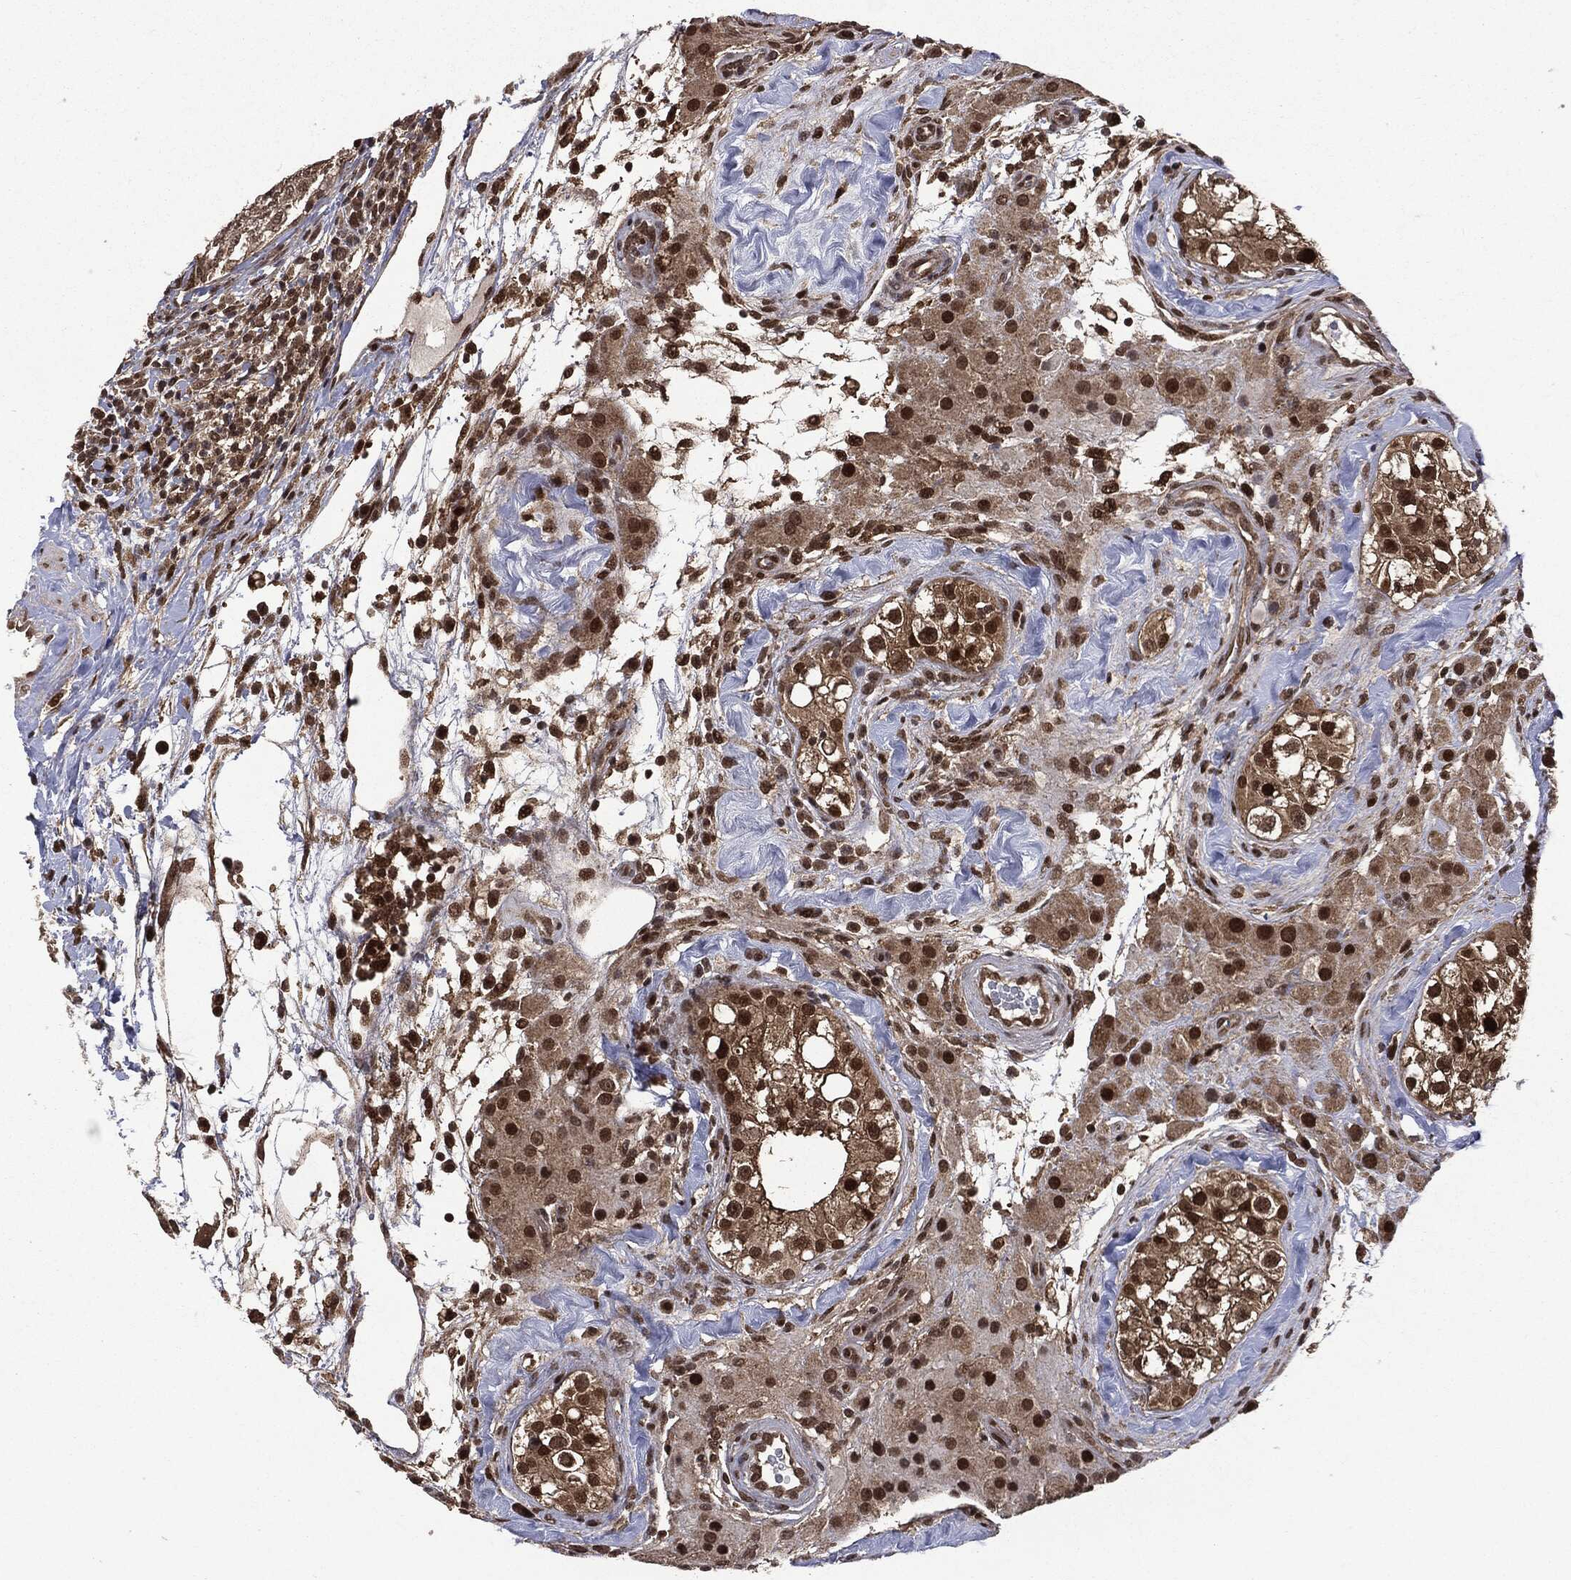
{"staining": {"intensity": "moderate", "quantity": ">75%", "location": "cytoplasmic/membranous,nuclear"}, "tissue": "testis cancer", "cell_type": "Tumor cells", "image_type": "cancer", "snomed": [{"axis": "morphology", "description": "Seminoma, NOS"}, {"axis": "topography", "description": "Testis"}], "caption": "Tumor cells demonstrate medium levels of moderate cytoplasmic/membranous and nuclear expression in about >75% of cells in testis cancer.", "gene": "PTPA", "patient": {"sex": "male", "age": 34}}